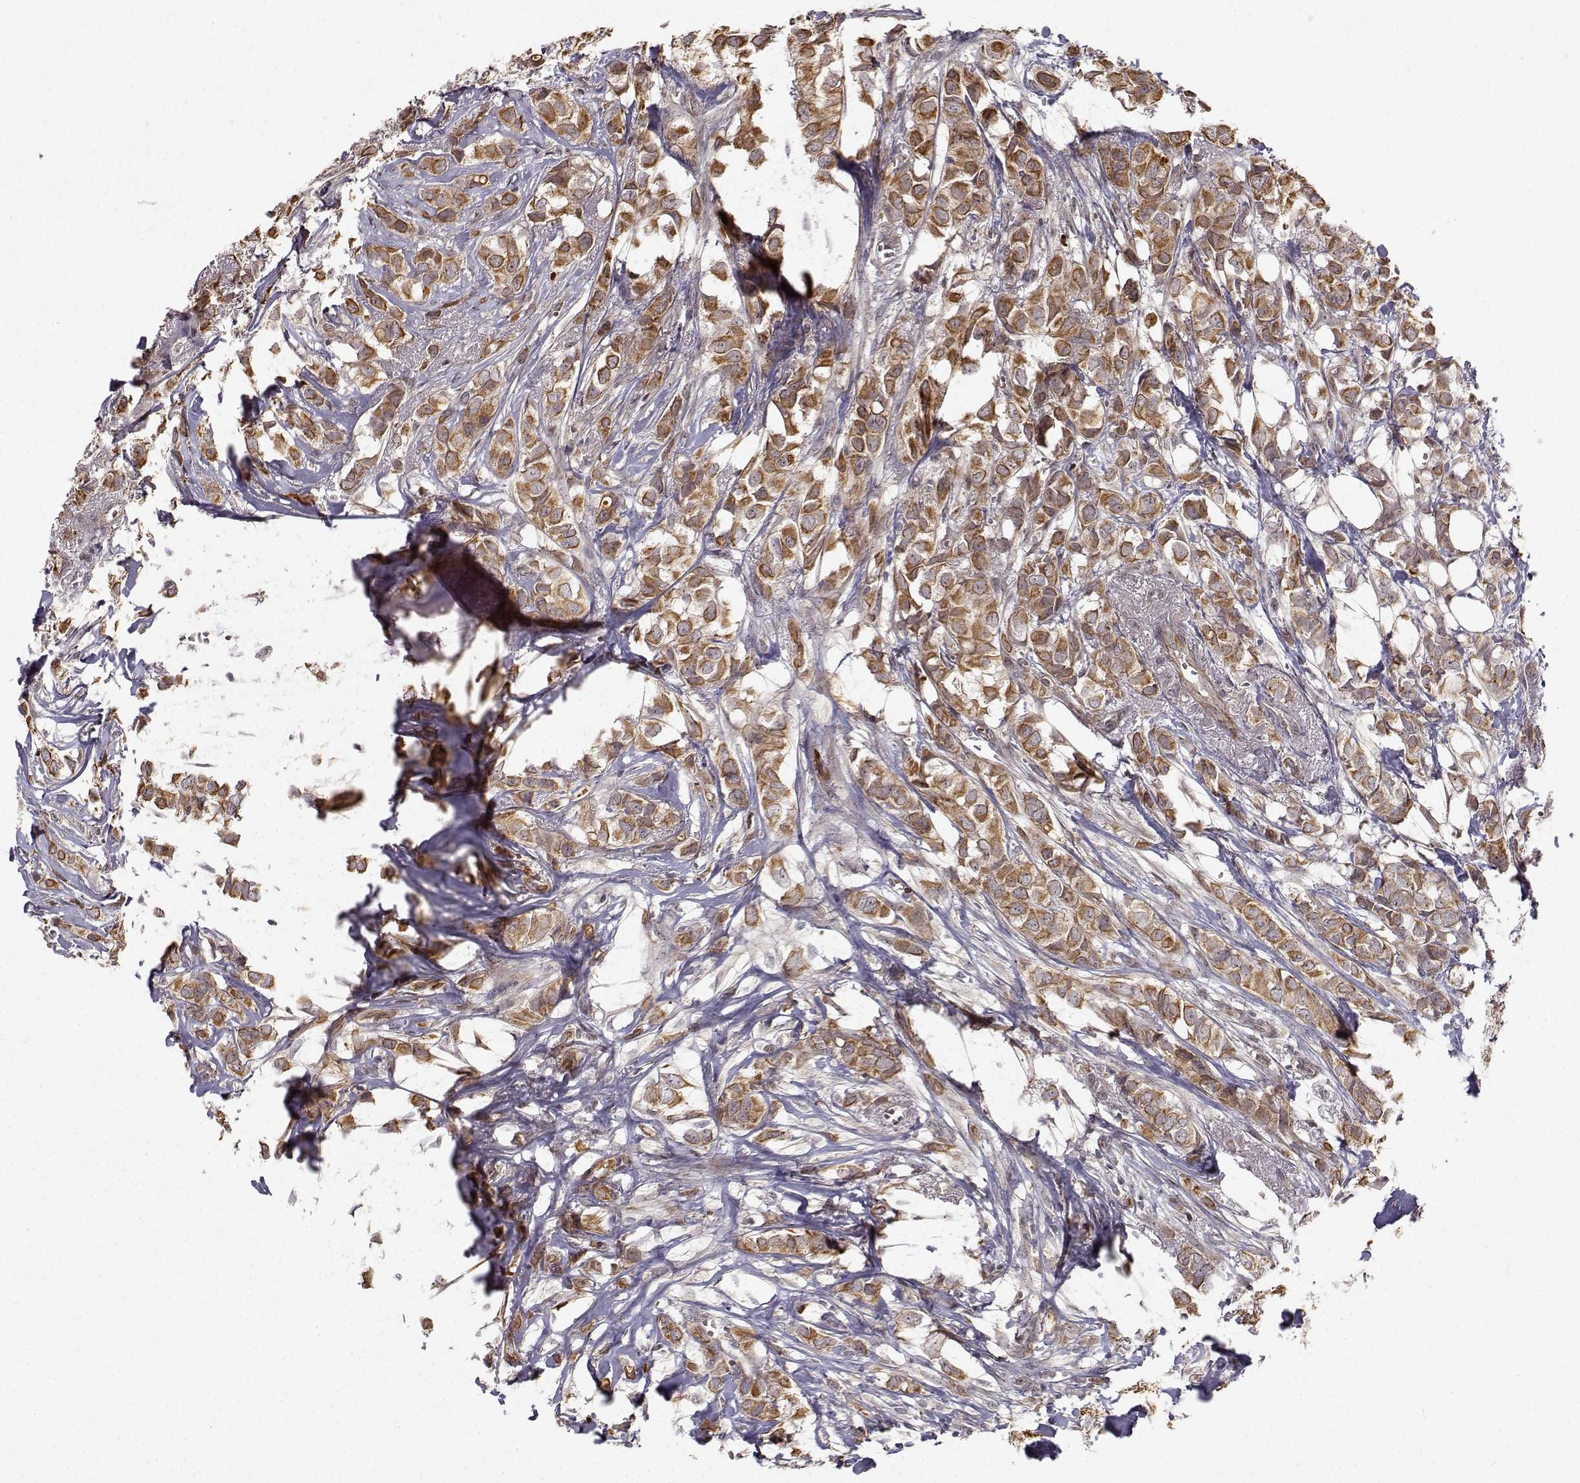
{"staining": {"intensity": "strong", "quantity": "25%-75%", "location": "cytoplasmic/membranous"}, "tissue": "breast cancer", "cell_type": "Tumor cells", "image_type": "cancer", "snomed": [{"axis": "morphology", "description": "Duct carcinoma"}, {"axis": "topography", "description": "Breast"}], "caption": "A brown stain labels strong cytoplasmic/membranous expression of a protein in breast invasive ductal carcinoma tumor cells. (IHC, brightfield microscopy, high magnification).", "gene": "APC", "patient": {"sex": "female", "age": 85}}